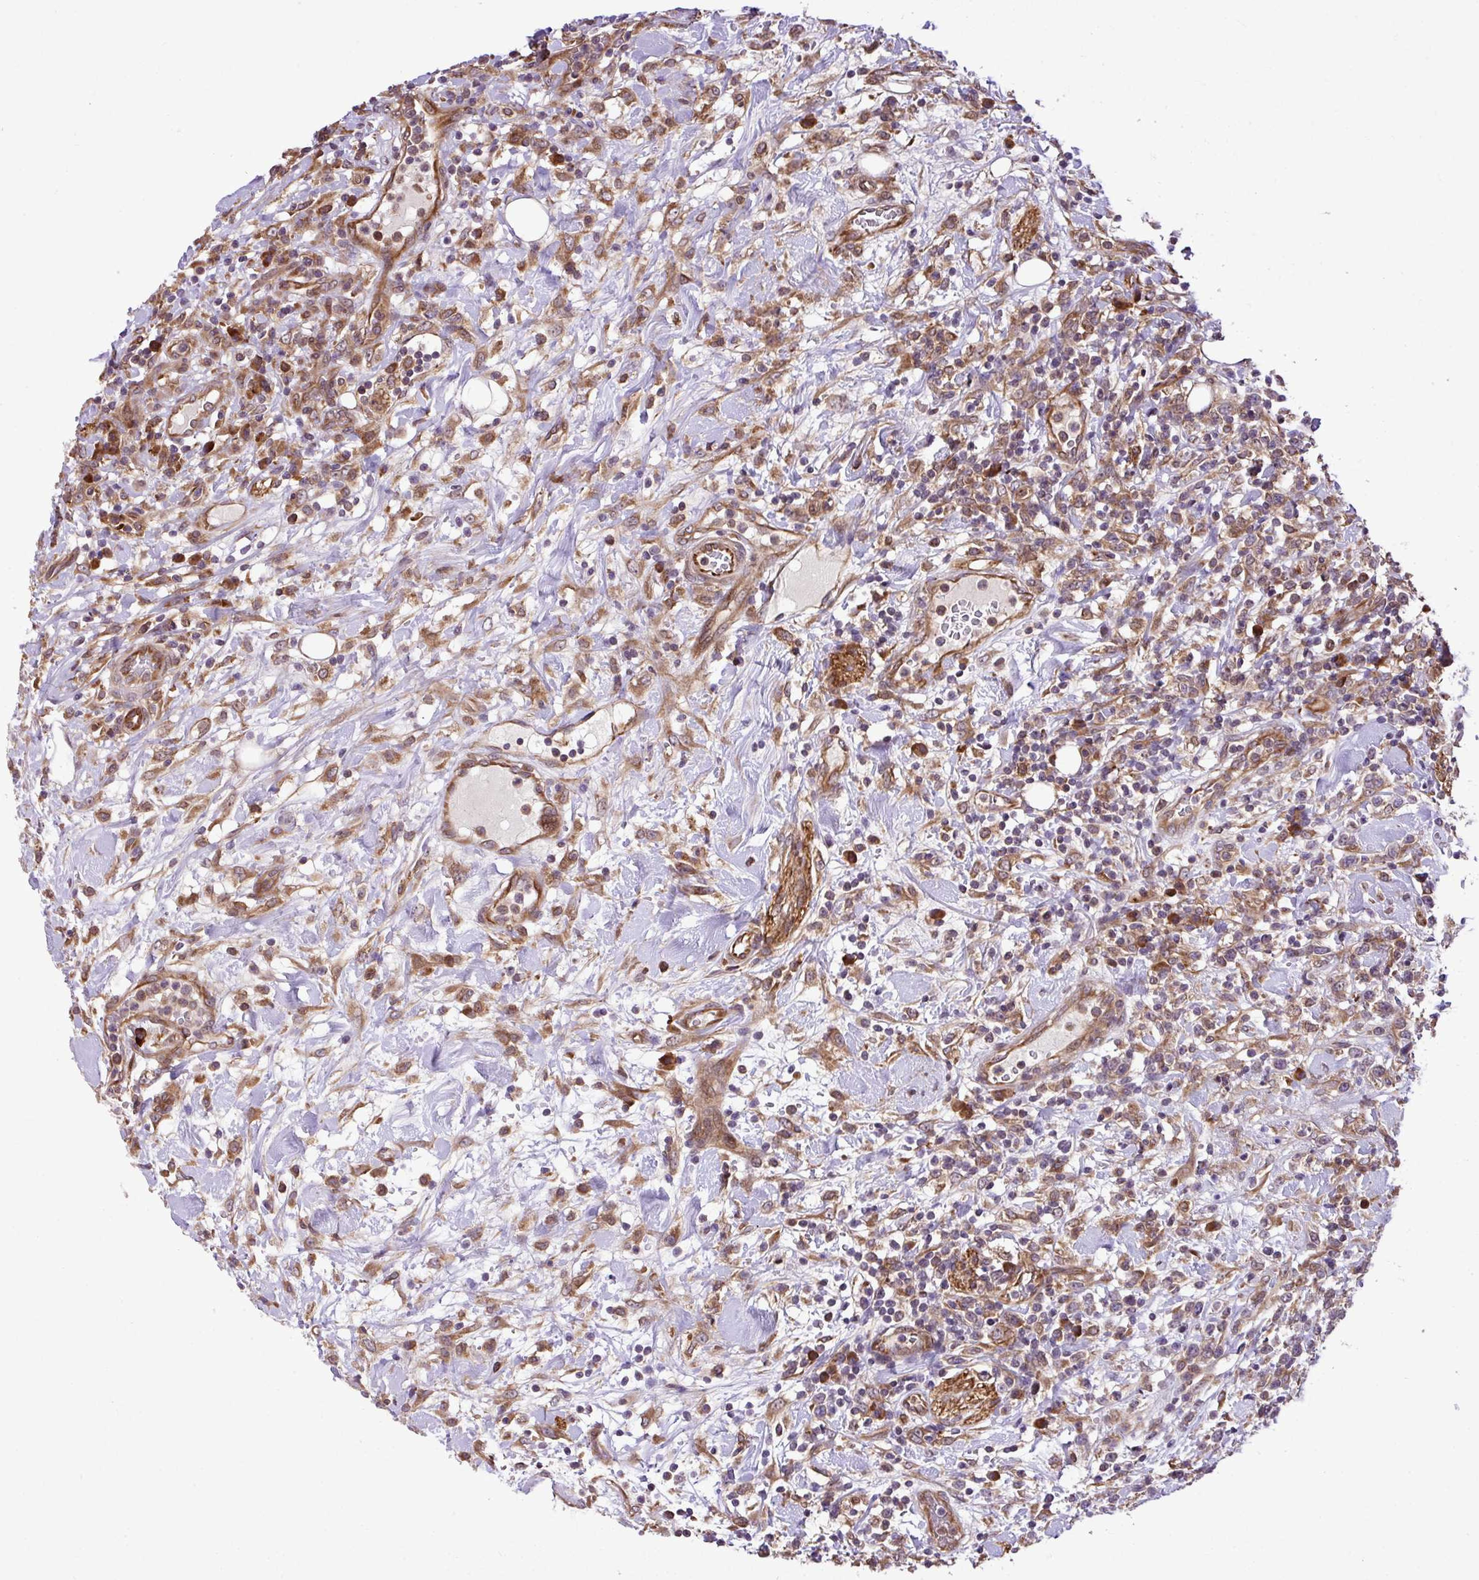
{"staining": {"intensity": "moderate", "quantity": "<25%", "location": "cytoplasmic/membranous"}, "tissue": "lymphoma", "cell_type": "Tumor cells", "image_type": "cancer", "snomed": [{"axis": "morphology", "description": "Malignant lymphoma, non-Hodgkin's type, High grade"}, {"axis": "topography", "description": "Colon"}], "caption": "IHC (DAB) staining of human lymphoma demonstrates moderate cytoplasmic/membranous protein expression in about <25% of tumor cells.", "gene": "DLGAP4", "patient": {"sex": "female", "age": 53}}